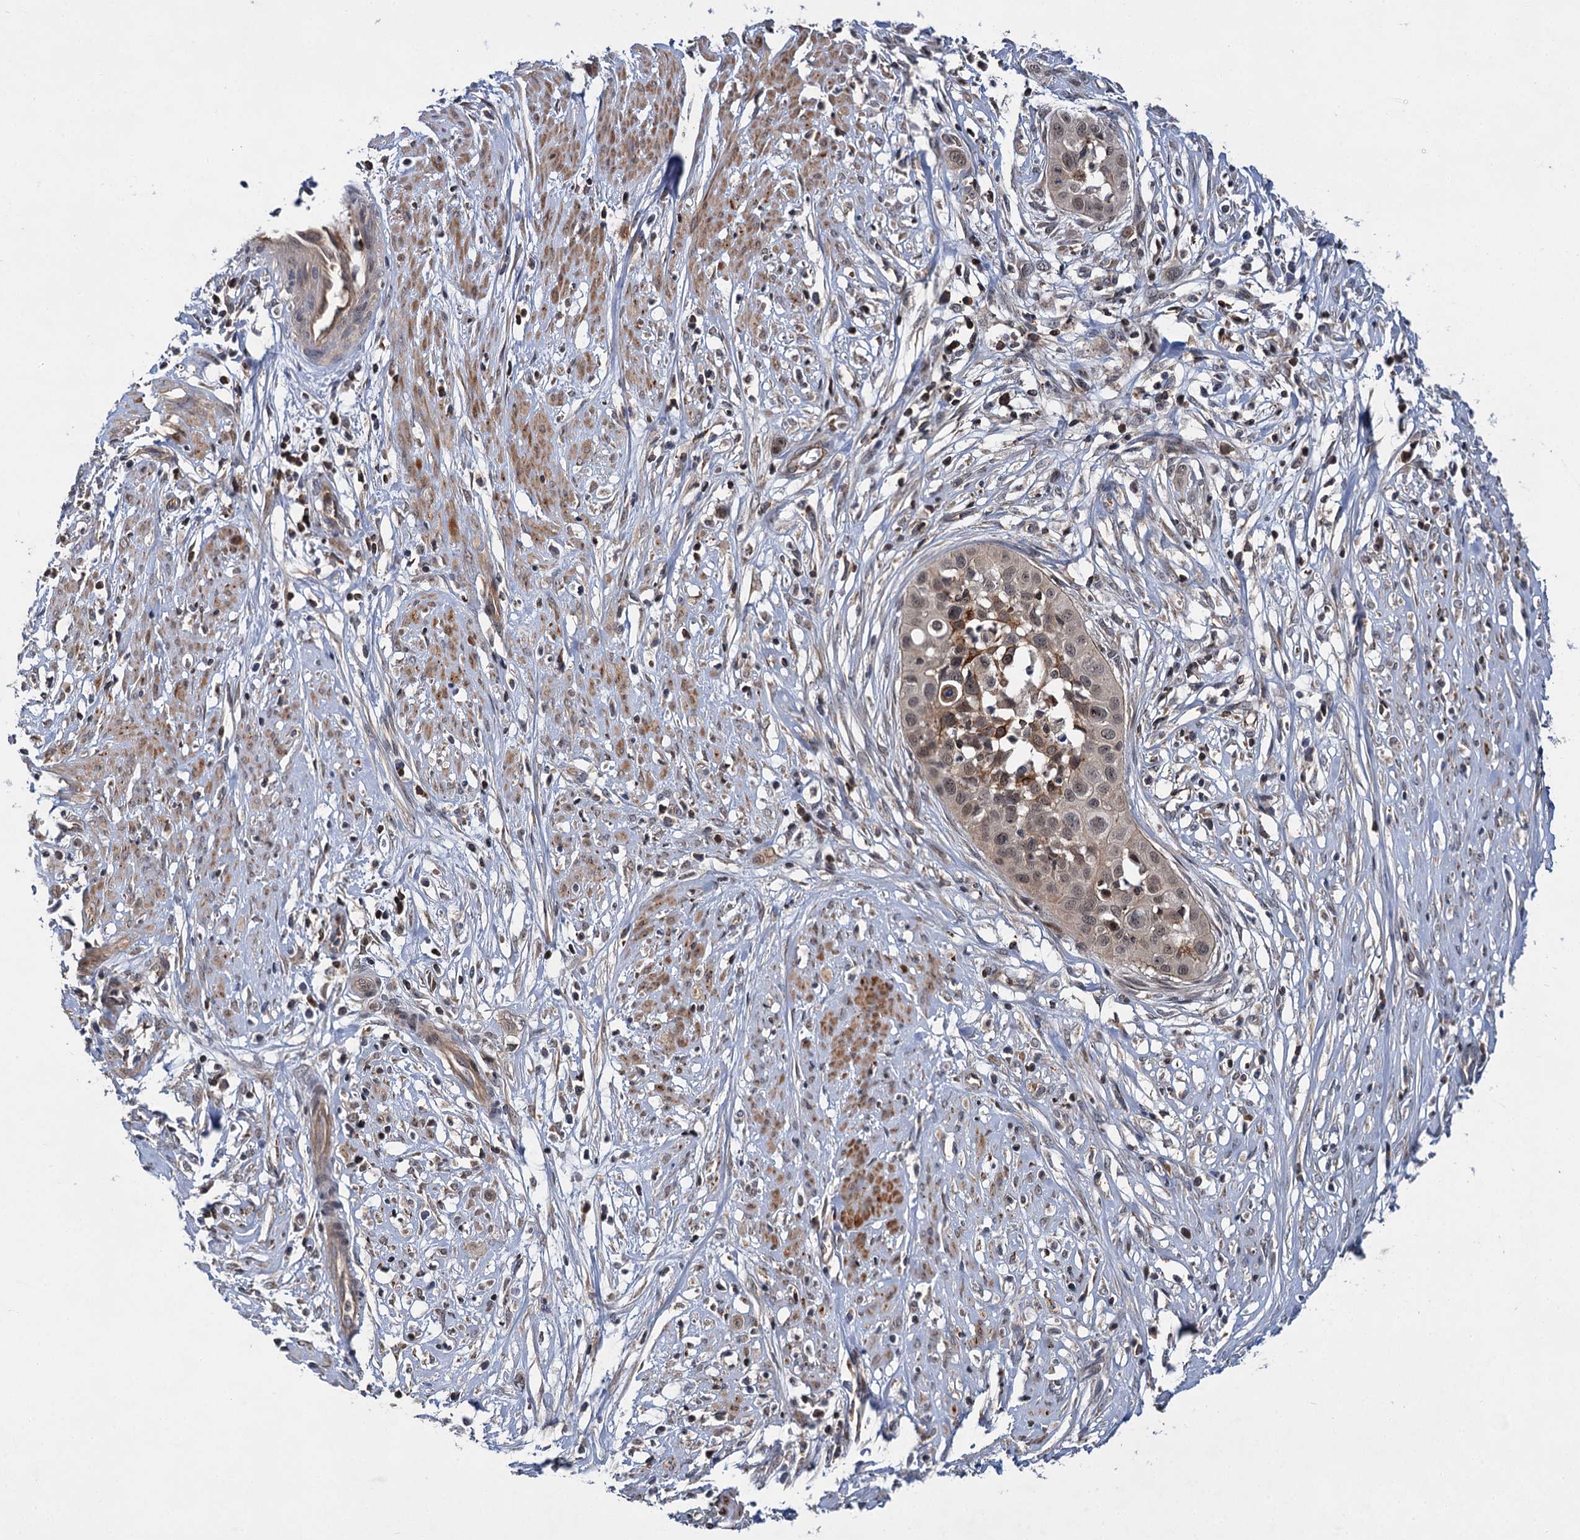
{"staining": {"intensity": "moderate", "quantity": "<25%", "location": "cytoplasmic/membranous,nuclear"}, "tissue": "cervical cancer", "cell_type": "Tumor cells", "image_type": "cancer", "snomed": [{"axis": "morphology", "description": "Squamous cell carcinoma, NOS"}, {"axis": "topography", "description": "Cervix"}], "caption": "Immunohistochemistry micrograph of squamous cell carcinoma (cervical) stained for a protein (brown), which displays low levels of moderate cytoplasmic/membranous and nuclear positivity in about <25% of tumor cells.", "gene": "ABLIM1", "patient": {"sex": "female", "age": 34}}